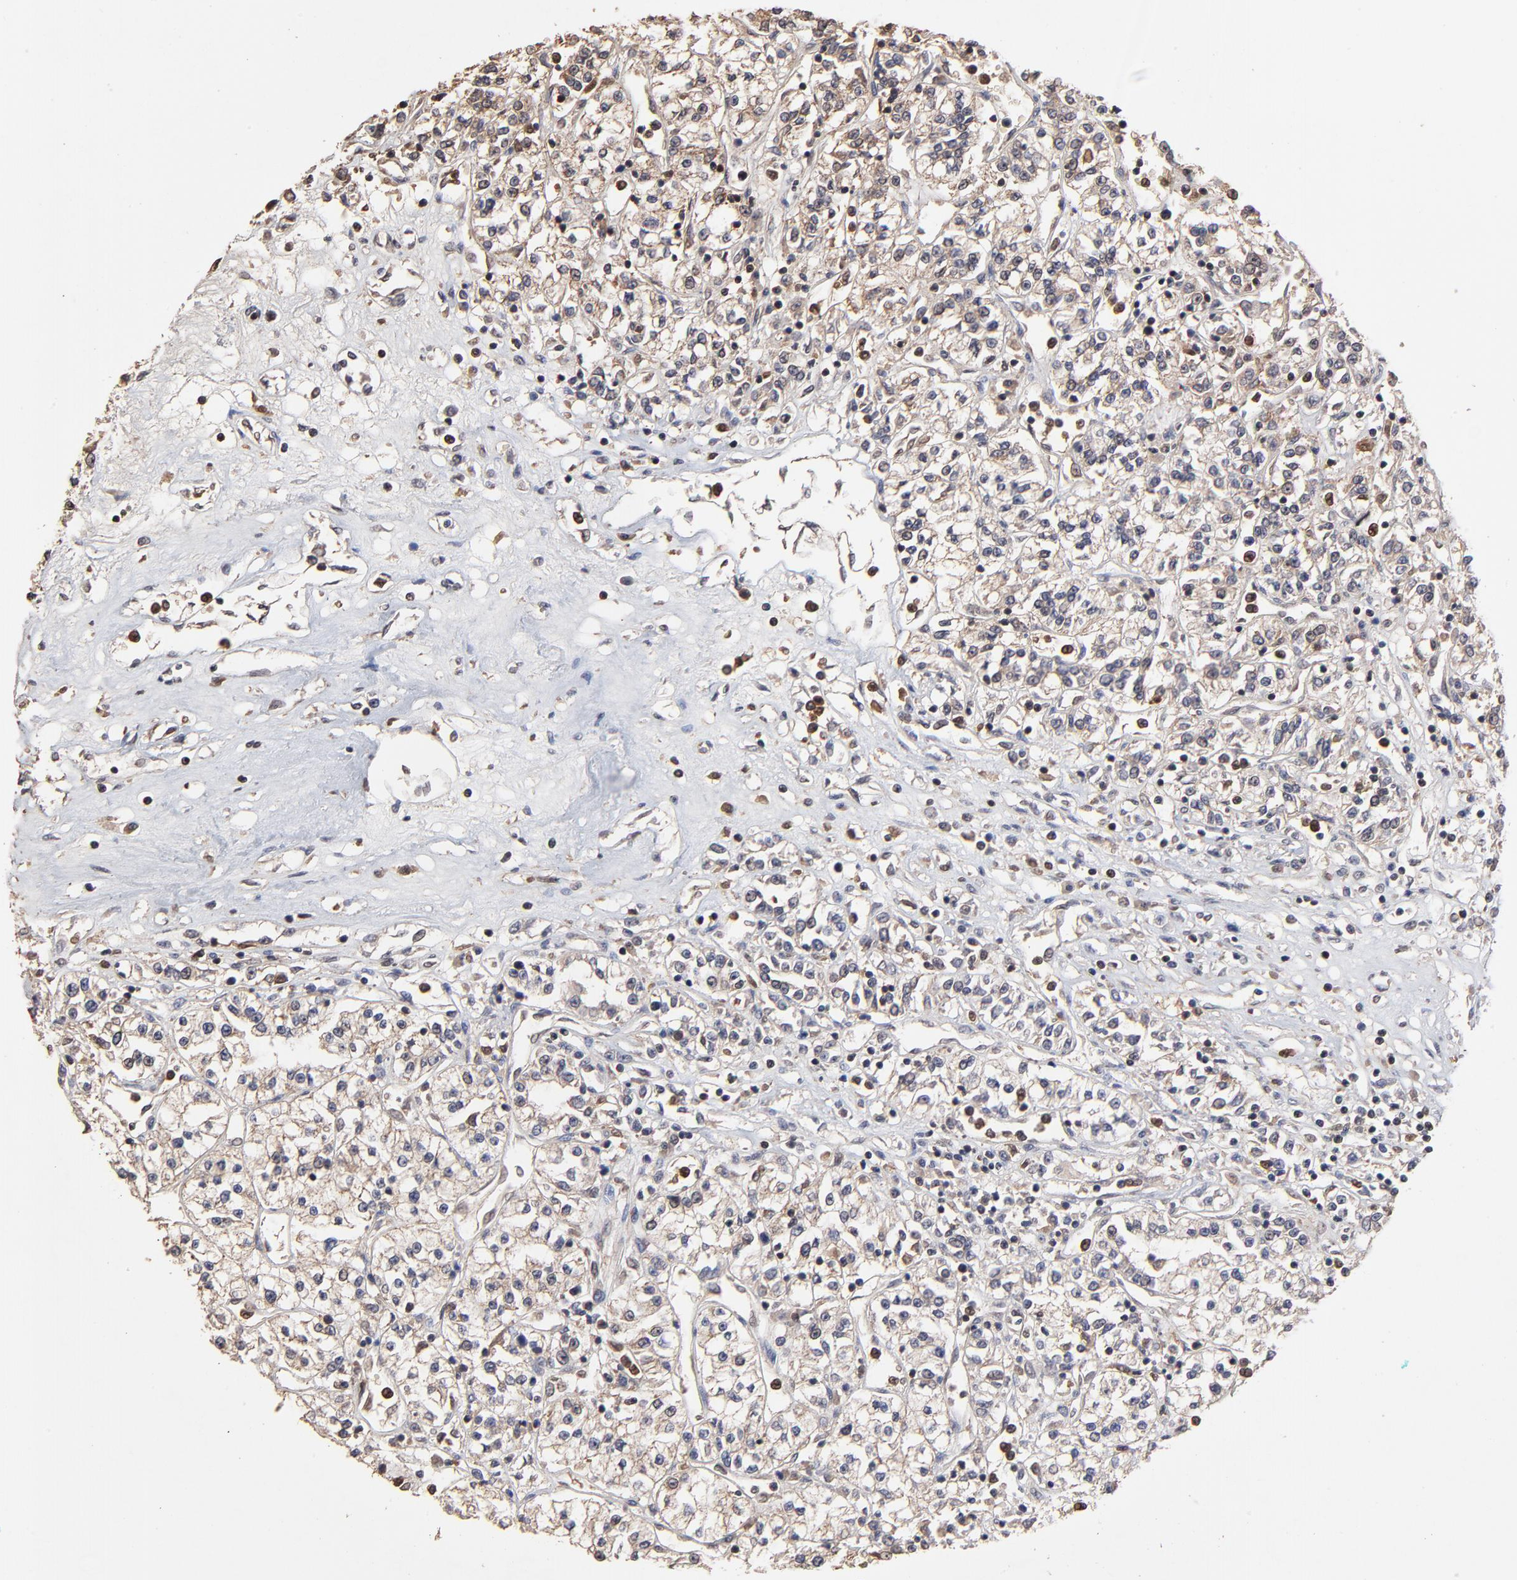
{"staining": {"intensity": "weak", "quantity": ">75%", "location": "cytoplasmic/membranous"}, "tissue": "renal cancer", "cell_type": "Tumor cells", "image_type": "cancer", "snomed": [{"axis": "morphology", "description": "Adenocarcinoma, NOS"}, {"axis": "topography", "description": "Kidney"}], "caption": "This is an image of immunohistochemistry (IHC) staining of adenocarcinoma (renal), which shows weak staining in the cytoplasmic/membranous of tumor cells.", "gene": "CASP1", "patient": {"sex": "female", "age": 76}}